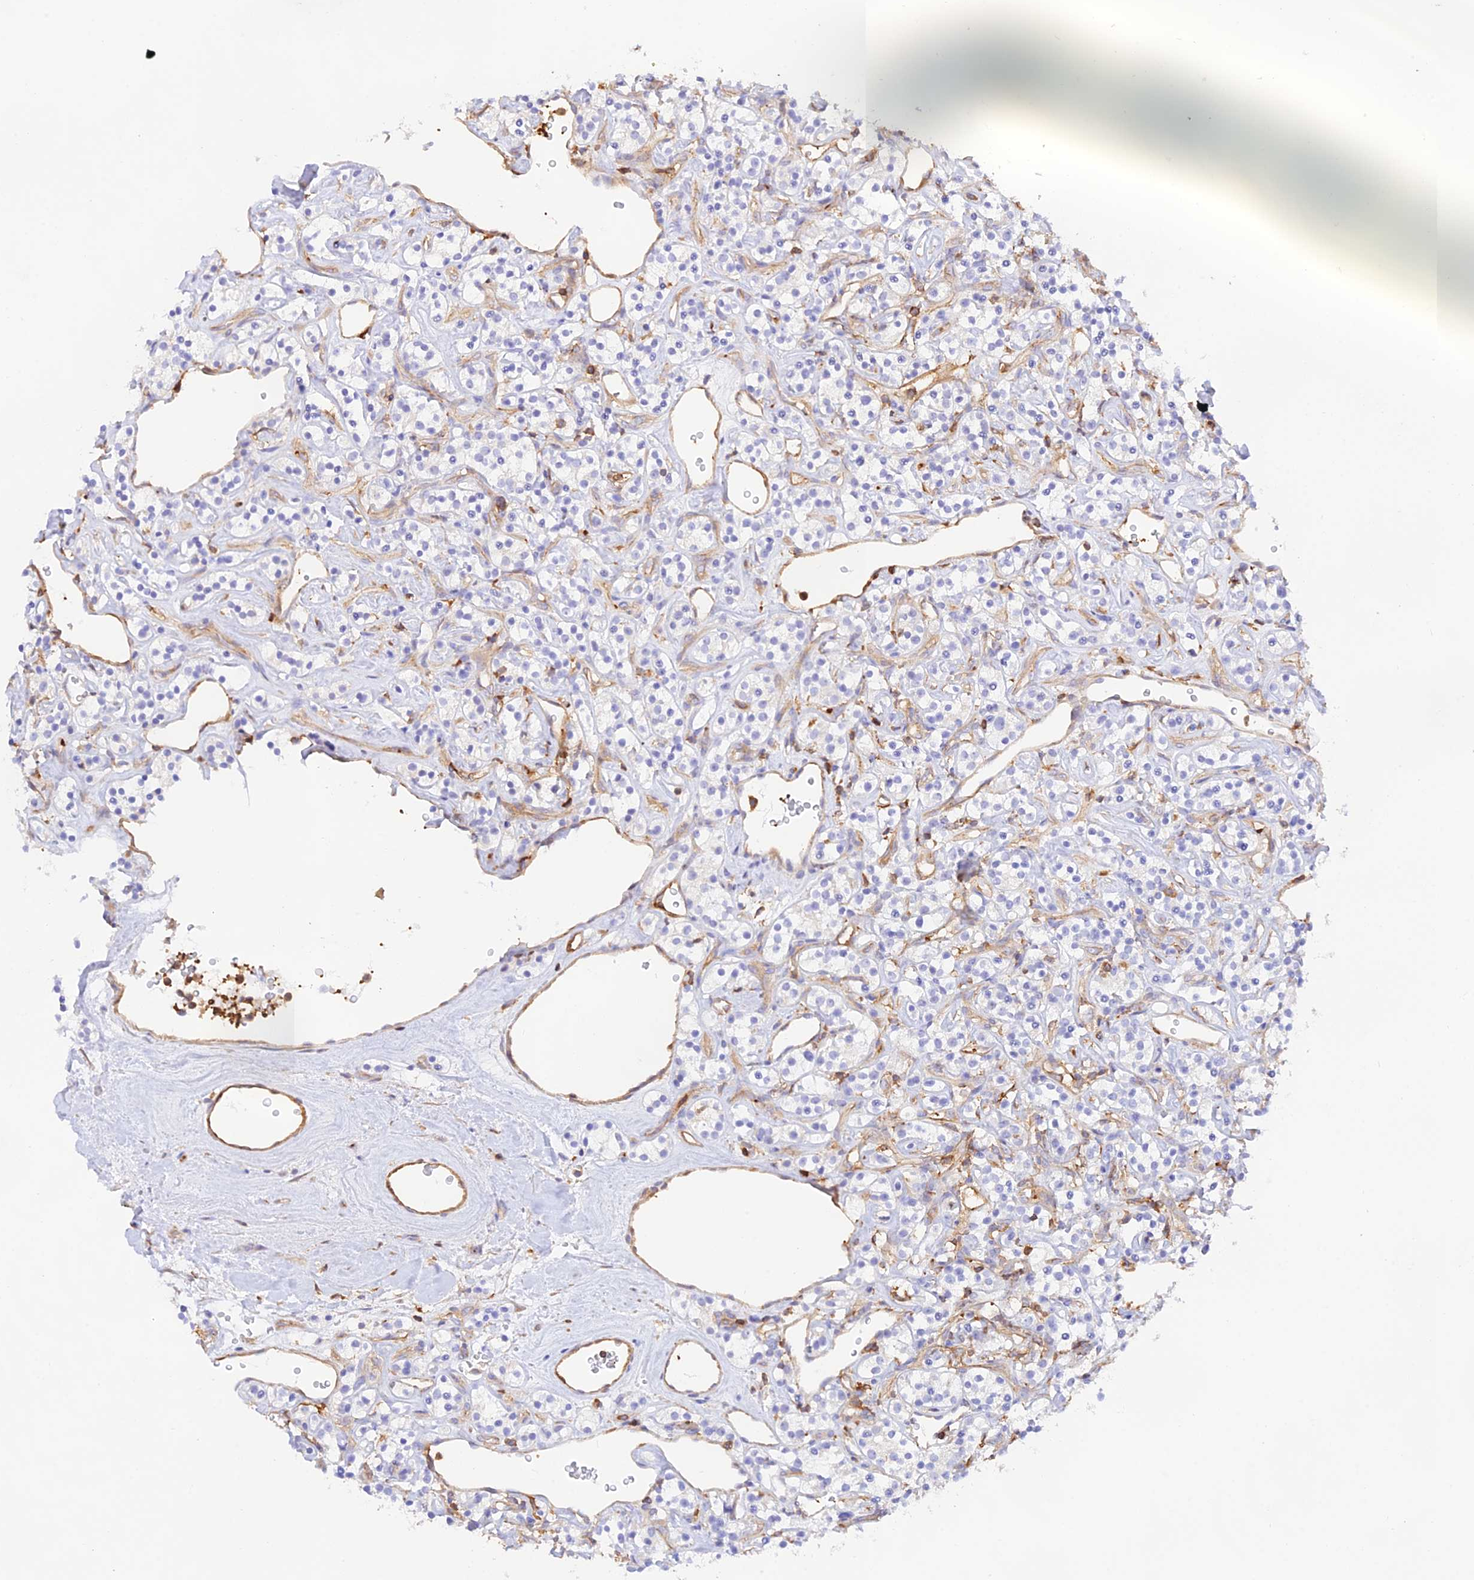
{"staining": {"intensity": "negative", "quantity": "none", "location": "none"}, "tissue": "renal cancer", "cell_type": "Tumor cells", "image_type": "cancer", "snomed": [{"axis": "morphology", "description": "Adenocarcinoma, NOS"}, {"axis": "topography", "description": "Kidney"}], "caption": "Immunohistochemical staining of renal adenocarcinoma displays no significant positivity in tumor cells.", "gene": "DENND1C", "patient": {"sex": "male", "age": 77}}